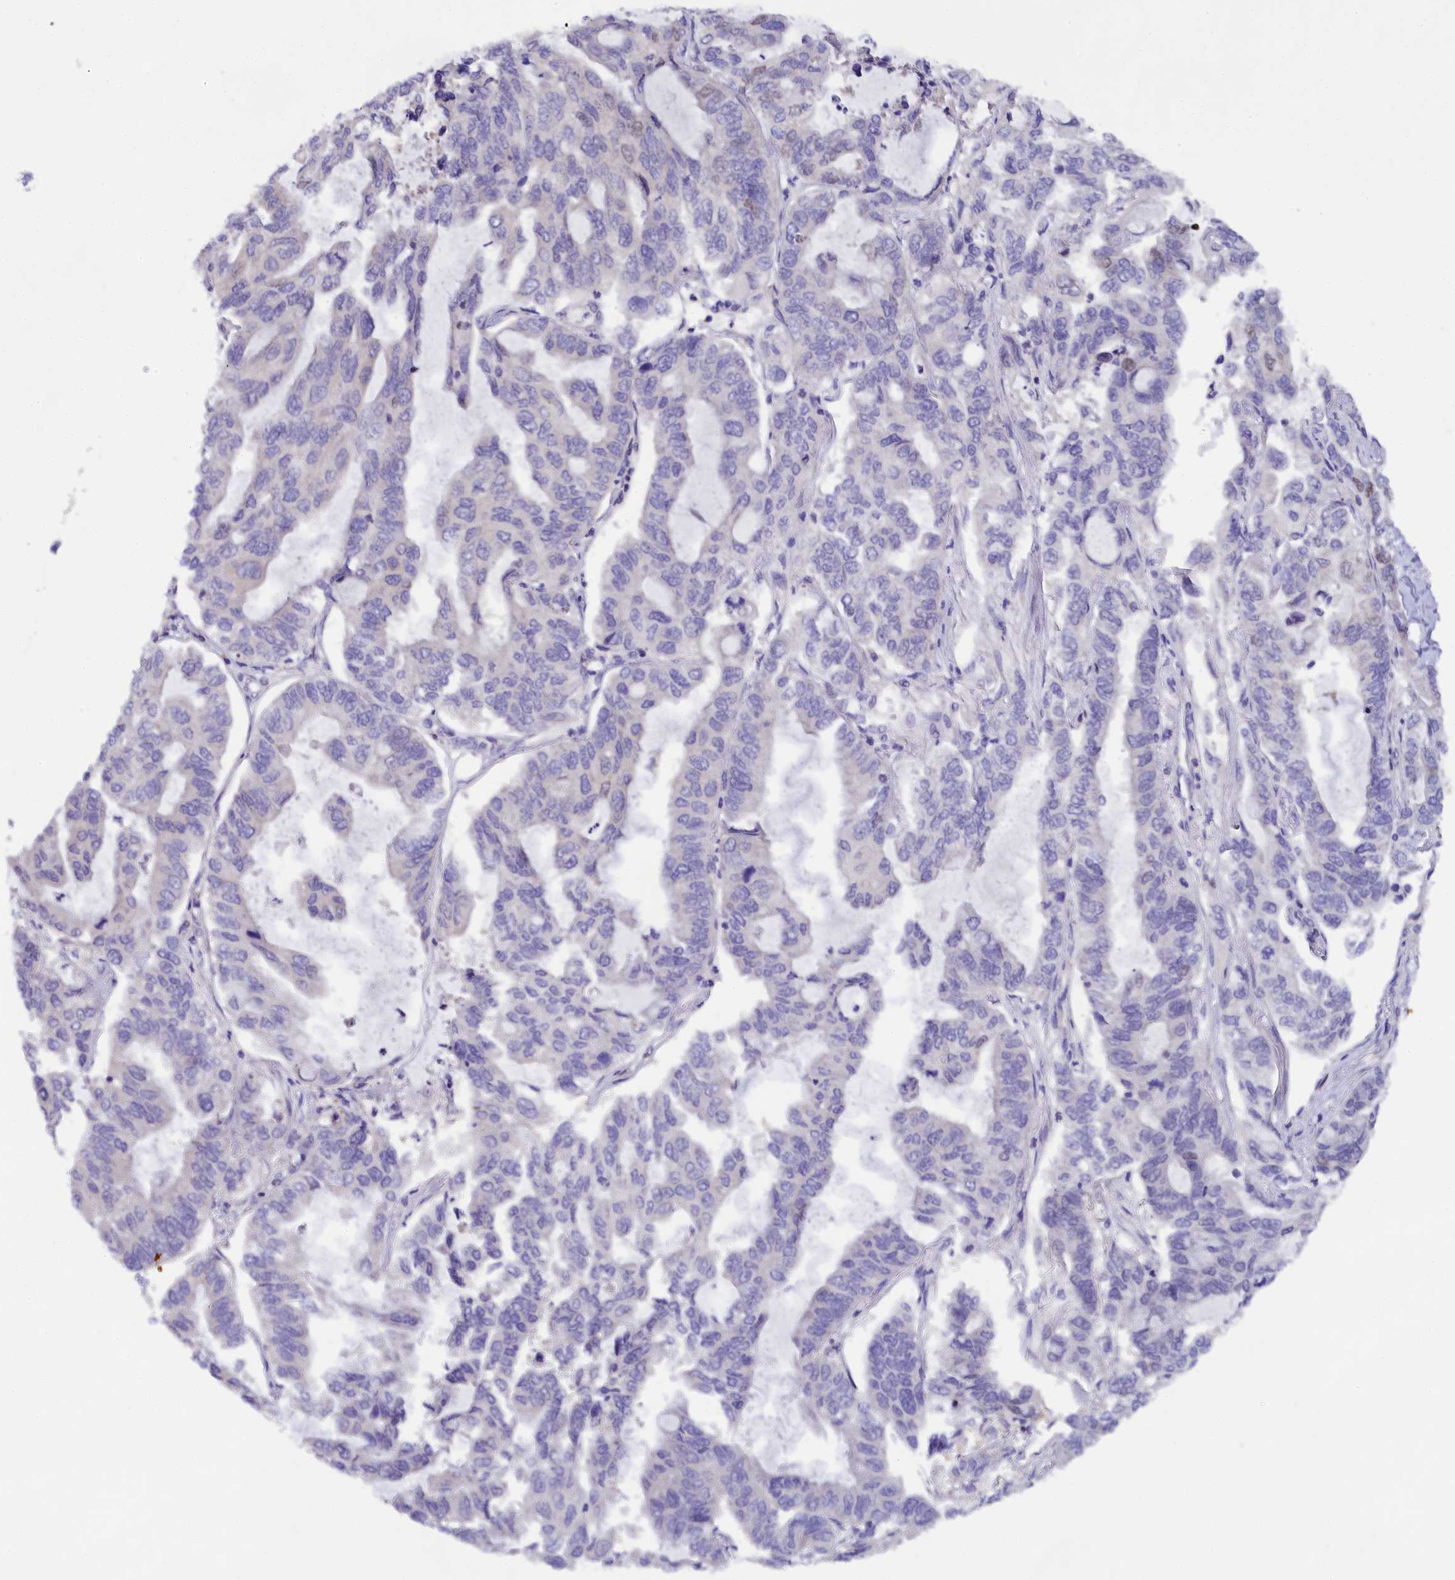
{"staining": {"intensity": "weak", "quantity": "<25%", "location": "cytoplasmic/membranous"}, "tissue": "lung cancer", "cell_type": "Tumor cells", "image_type": "cancer", "snomed": [{"axis": "morphology", "description": "Adenocarcinoma, NOS"}, {"axis": "topography", "description": "Lung"}], "caption": "Lung adenocarcinoma was stained to show a protein in brown. There is no significant positivity in tumor cells. Brightfield microscopy of immunohistochemistry (IHC) stained with DAB (brown) and hematoxylin (blue), captured at high magnification.", "gene": "SP4", "patient": {"sex": "male", "age": 64}}